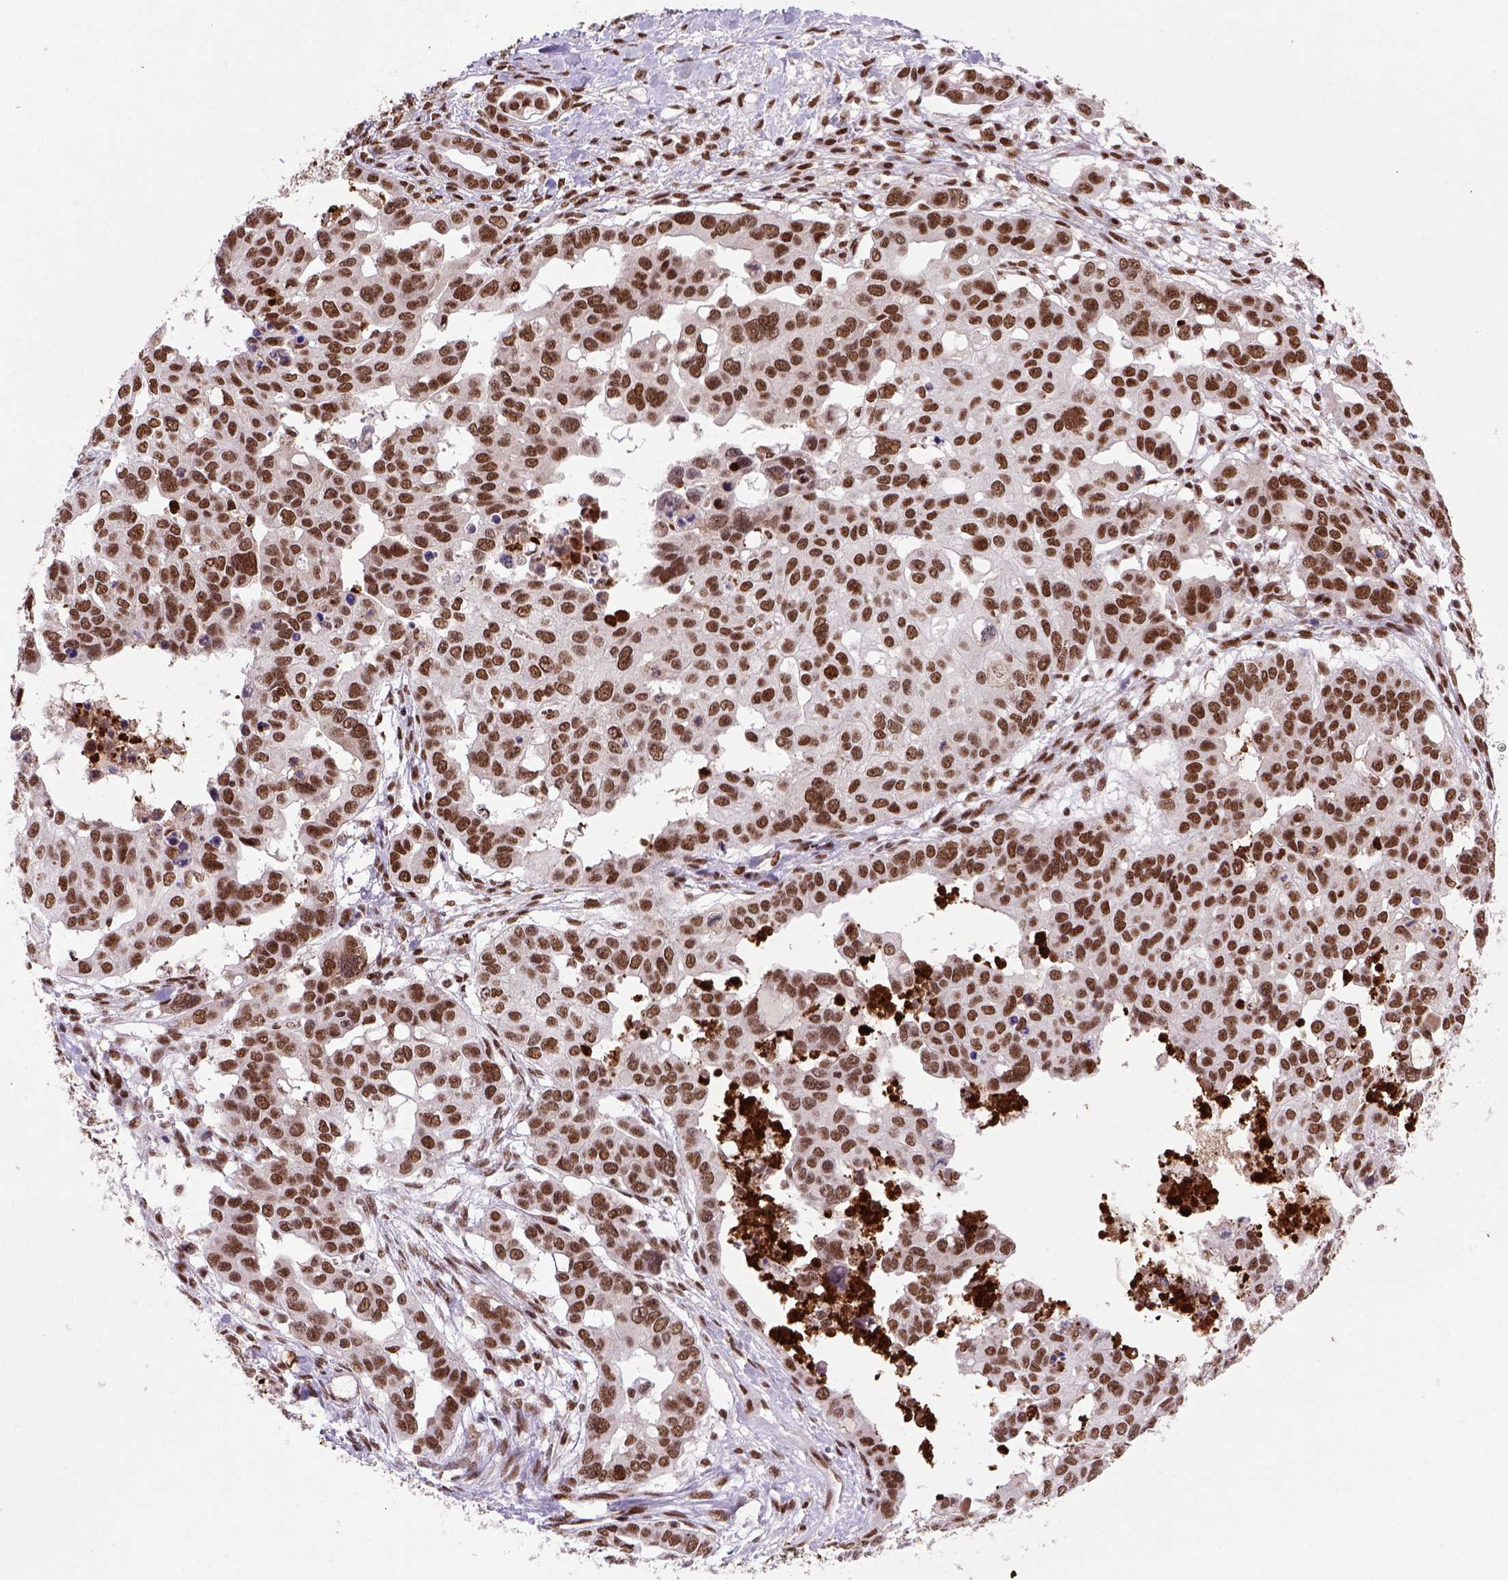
{"staining": {"intensity": "strong", "quantity": ">75%", "location": "nuclear"}, "tissue": "ovarian cancer", "cell_type": "Tumor cells", "image_type": "cancer", "snomed": [{"axis": "morphology", "description": "Carcinoma, endometroid"}, {"axis": "topography", "description": "Ovary"}], "caption": "Protein staining reveals strong nuclear staining in approximately >75% of tumor cells in endometroid carcinoma (ovarian).", "gene": "NSMCE2", "patient": {"sex": "female", "age": 78}}